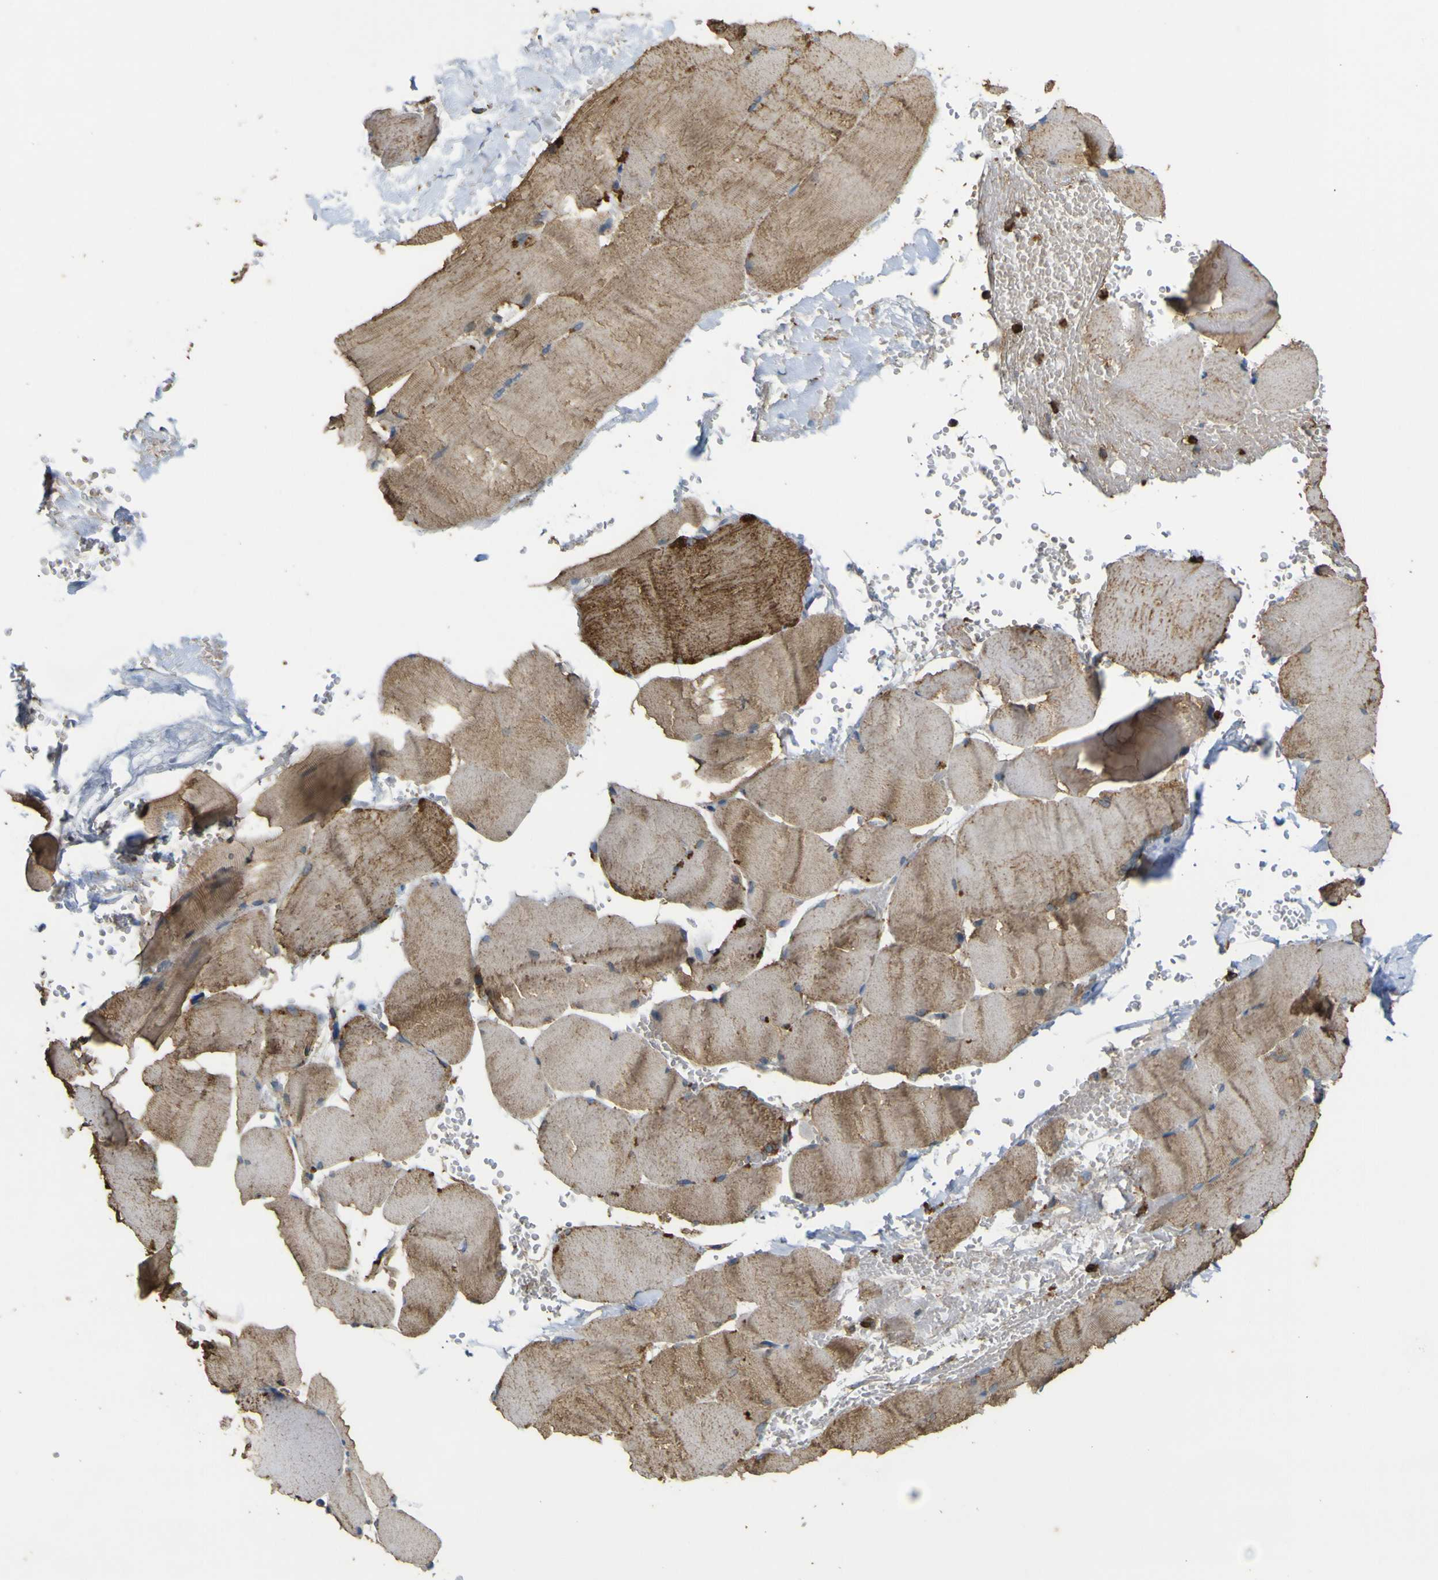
{"staining": {"intensity": "strong", "quantity": ">75%", "location": "cytoplasmic/membranous"}, "tissue": "skeletal muscle", "cell_type": "Myocytes", "image_type": "normal", "snomed": [{"axis": "morphology", "description": "Normal tissue, NOS"}, {"axis": "topography", "description": "Skin"}, {"axis": "topography", "description": "Skeletal muscle"}], "caption": "Immunohistochemical staining of normal skeletal muscle demonstrates >75% levels of strong cytoplasmic/membranous protein expression in about >75% of myocytes. Immunohistochemistry (ihc) stains the protein in brown and the nuclei are stained blue.", "gene": "ACSL3", "patient": {"sex": "male", "age": 83}}